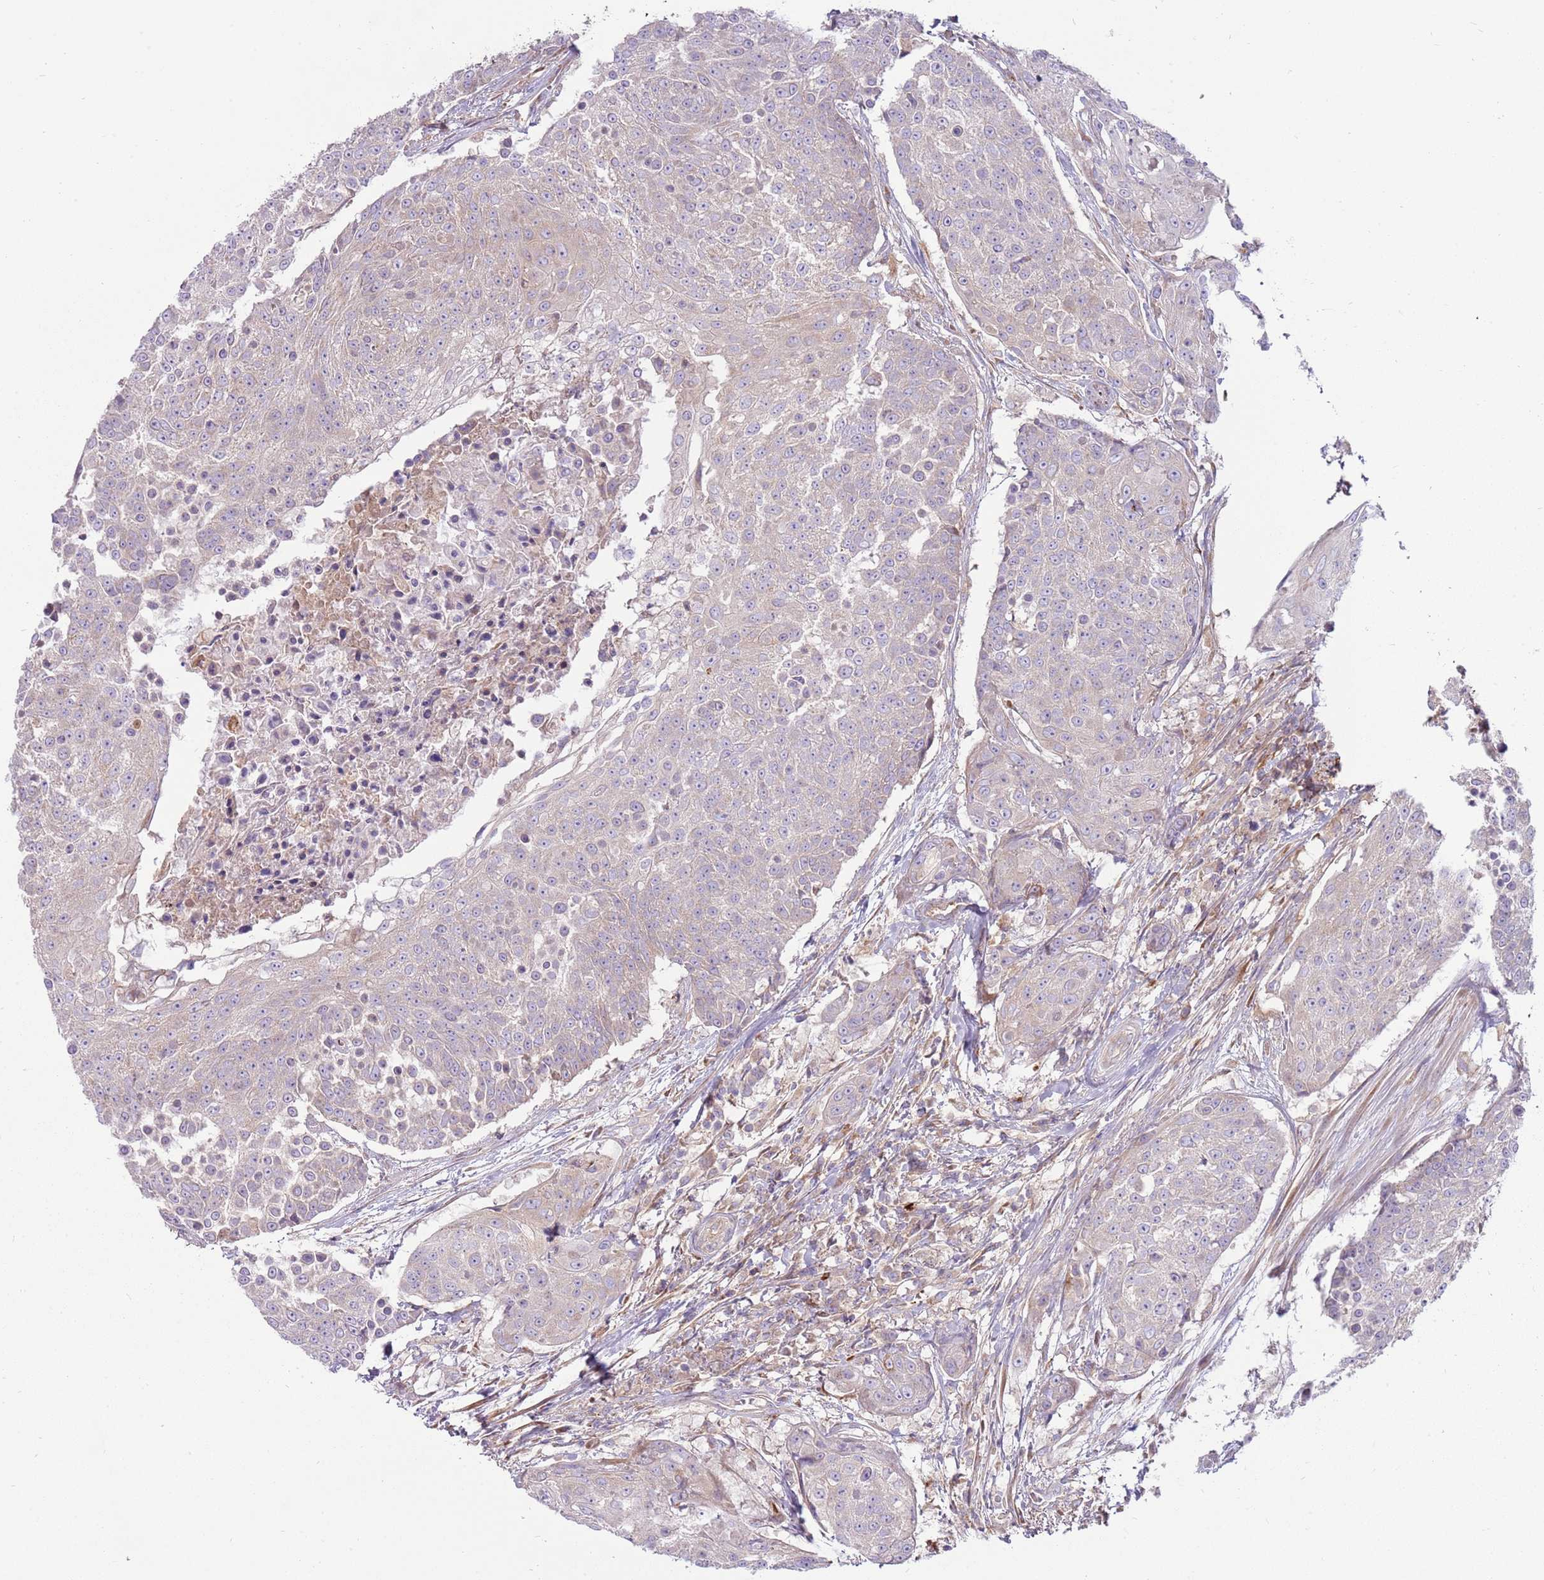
{"staining": {"intensity": "weak", "quantity": "<25%", "location": "cytoplasmic/membranous"}, "tissue": "urothelial cancer", "cell_type": "Tumor cells", "image_type": "cancer", "snomed": [{"axis": "morphology", "description": "Urothelial carcinoma, High grade"}, {"axis": "topography", "description": "Urinary bladder"}], "caption": "High-grade urothelial carcinoma was stained to show a protein in brown. There is no significant staining in tumor cells.", "gene": "EMC1", "patient": {"sex": "female", "age": 63}}